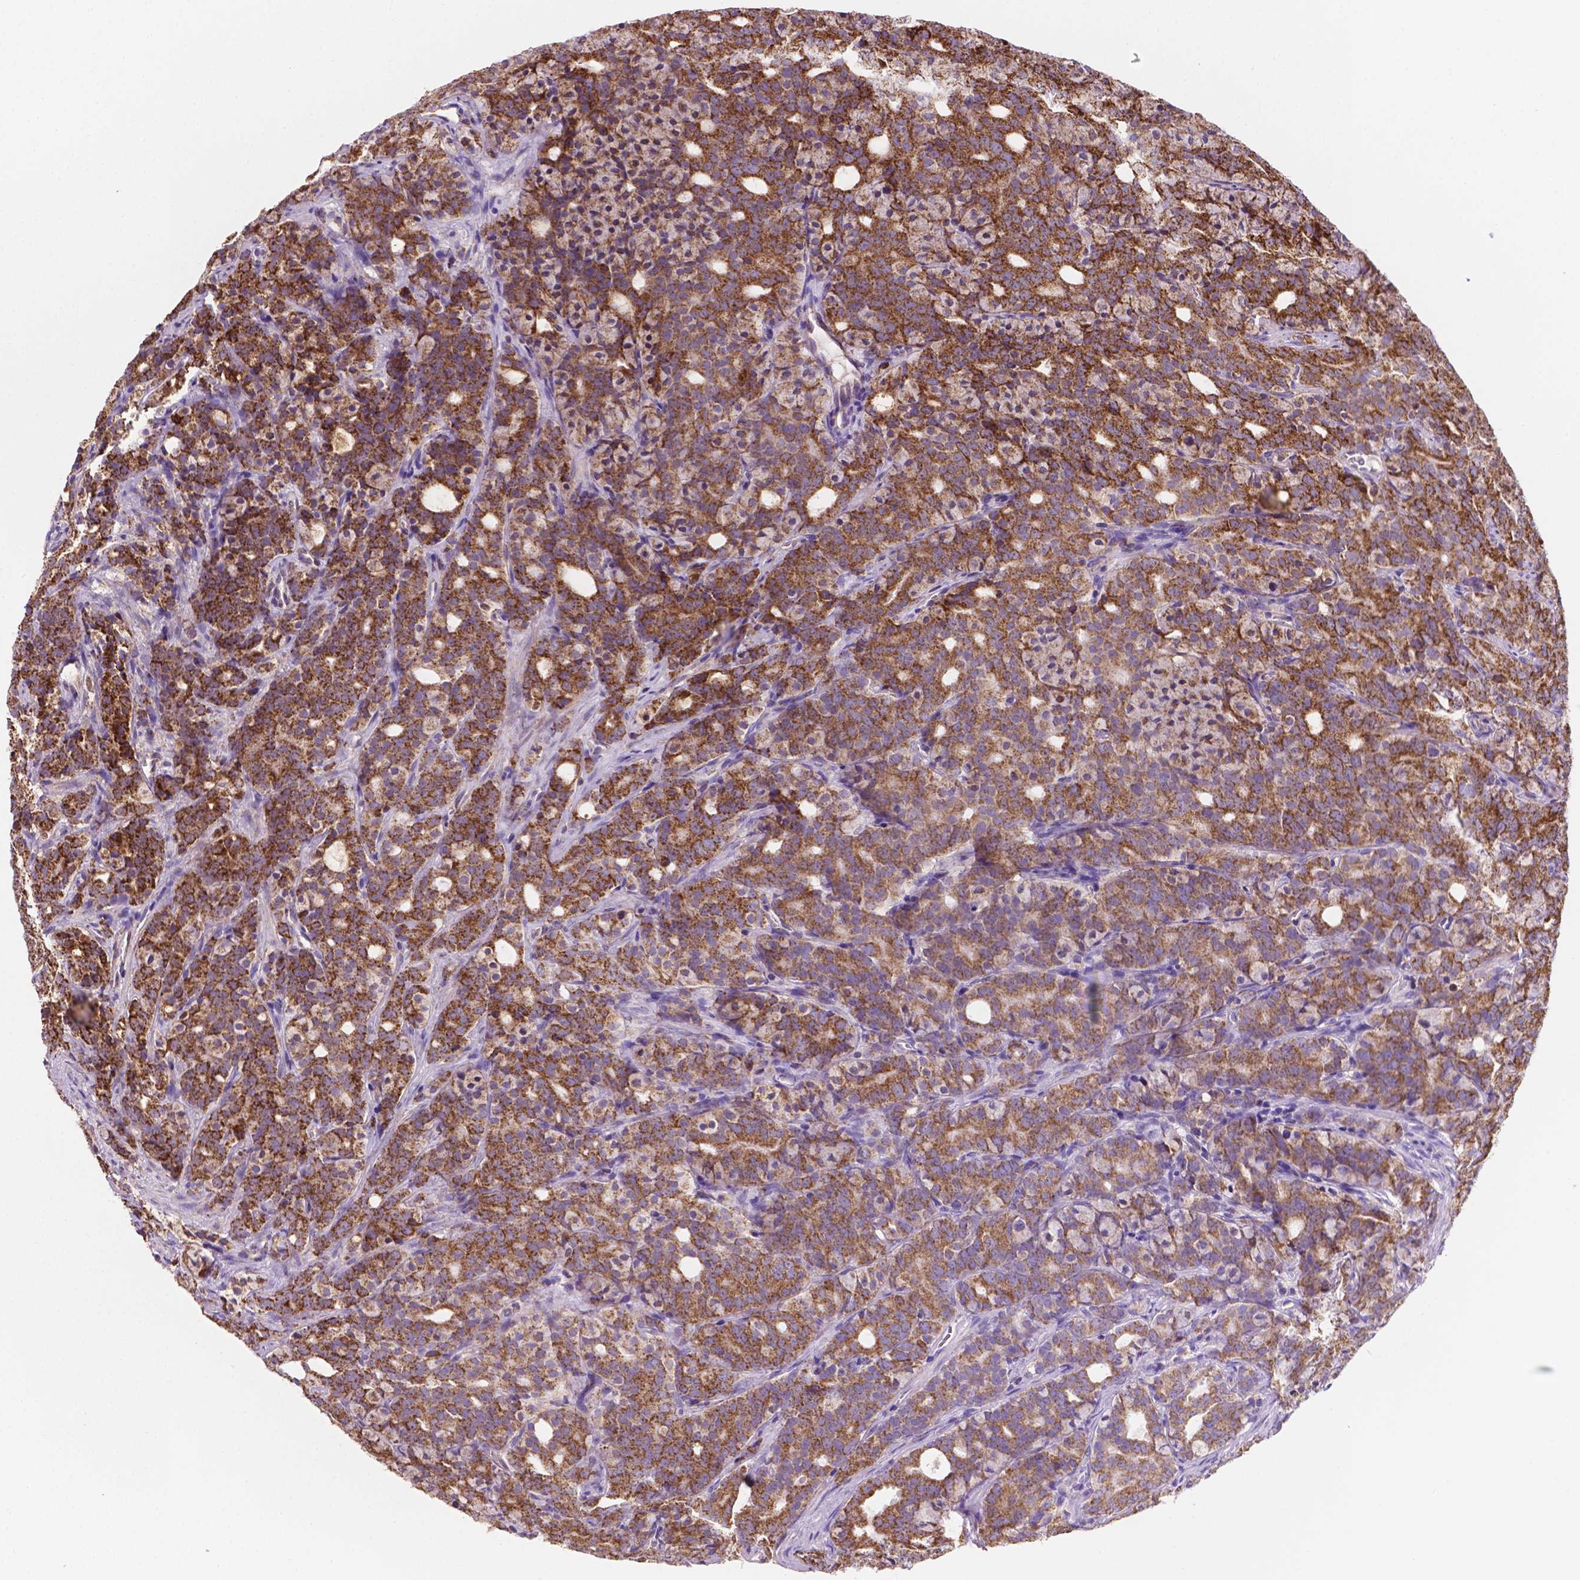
{"staining": {"intensity": "strong", "quantity": ">75%", "location": "cytoplasmic/membranous"}, "tissue": "prostate cancer", "cell_type": "Tumor cells", "image_type": "cancer", "snomed": [{"axis": "morphology", "description": "Adenocarcinoma, High grade"}, {"axis": "topography", "description": "Prostate"}], "caption": "High-power microscopy captured an immunohistochemistry (IHC) micrograph of prostate cancer (adenocarcinoma (high-grade)), revealing strong cytoplasmic/membranous staining in about >75% of tumor cells.", "gene": "HSPD1", "patient": {"sex": "male", "age": 84}}